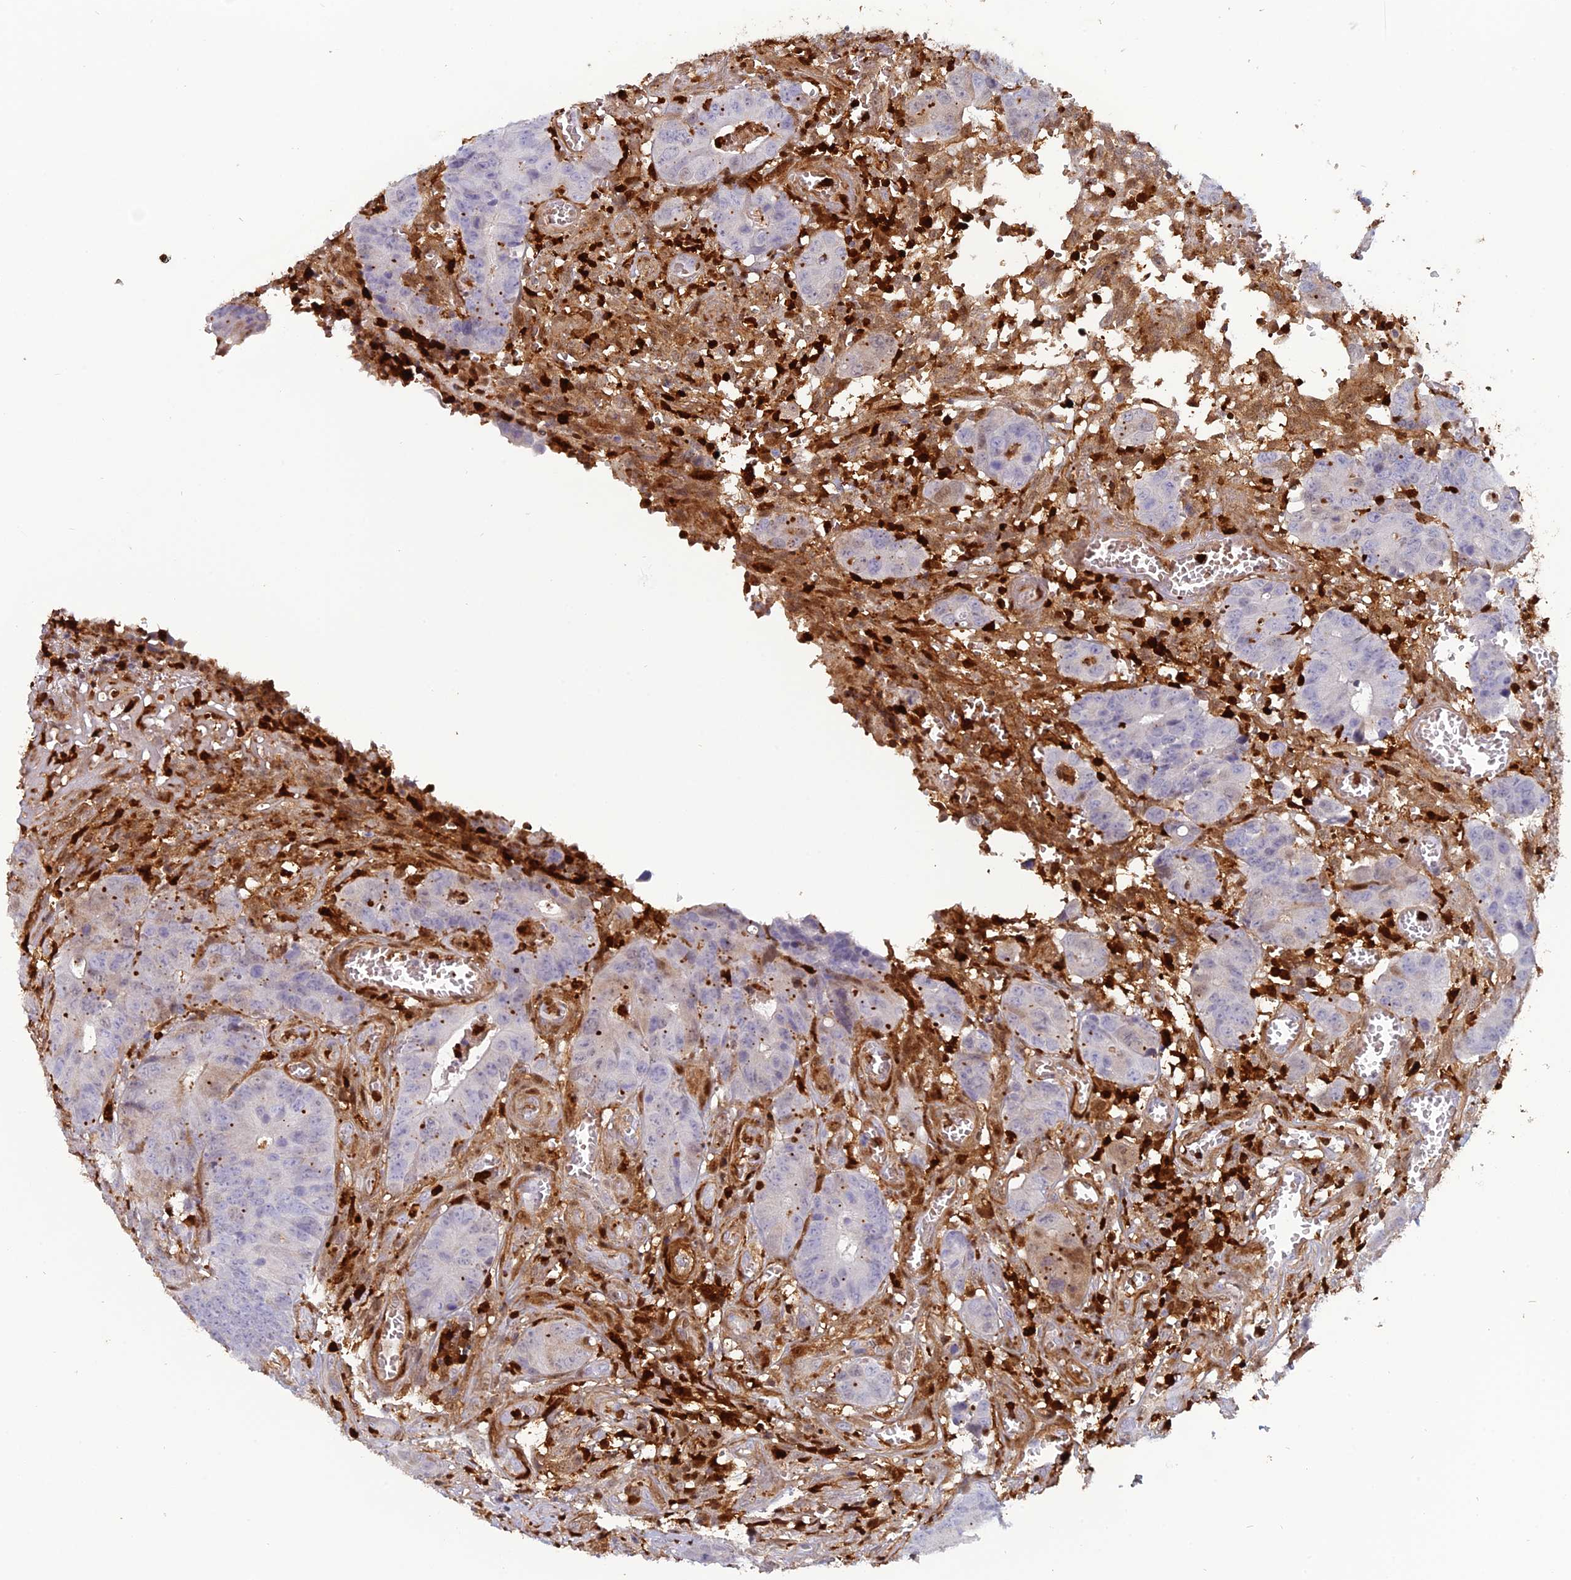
{"staining": {"intensity": "negative", "quantity": "none", "location": "none"}, "tissue": "colorectal cancer", "cell_type": "Tumor cells", "image_type": "cancer", "snomed": [{"axis": "morphology", "description": "Adenocarcinoma, NOS"}, {"axis": "topography", "description": "Colon"}], "caption": "There is no significant positivity in tumor cells of colorectal cancer (adenocarcinoma).", "gene": "PGBD4", "patient": {"sex": "female", "age": 57}}